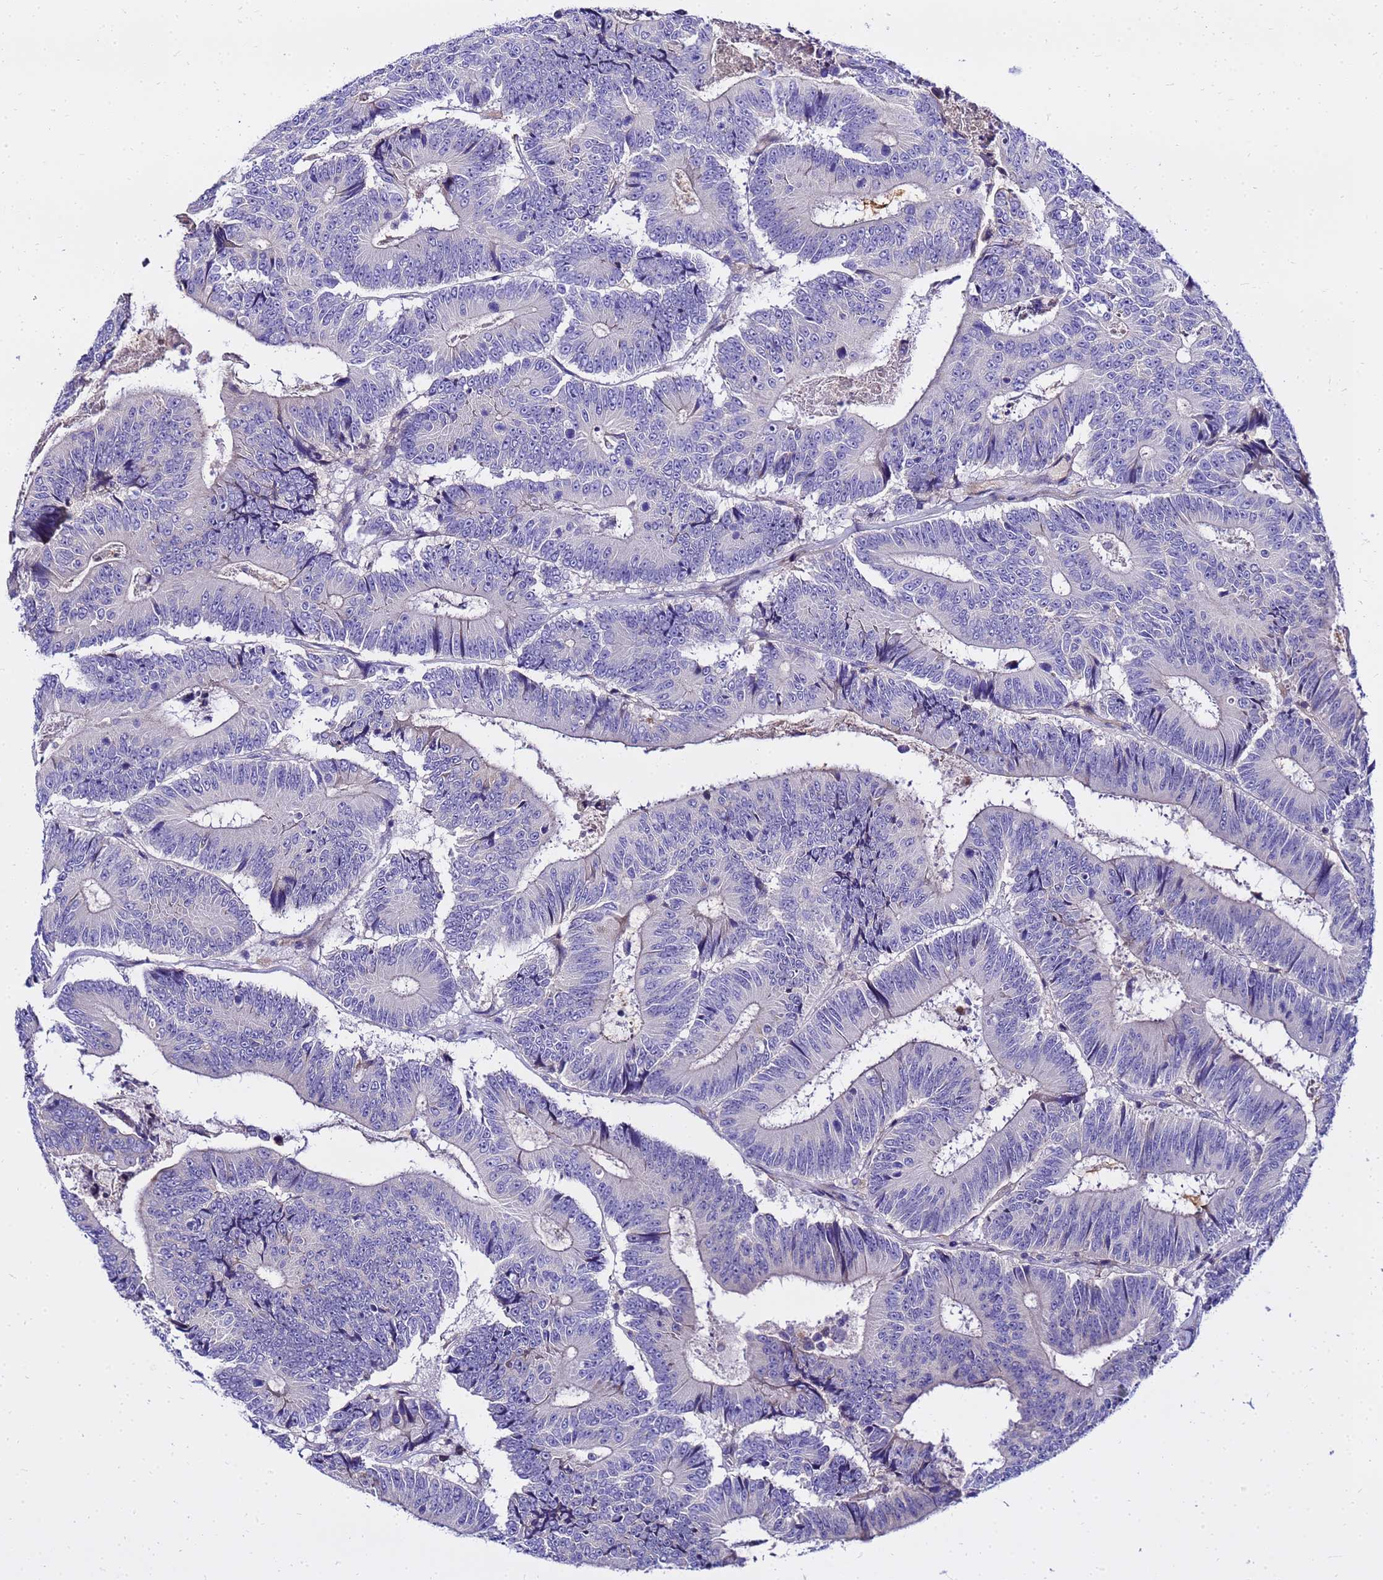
{"staining": {"intensity": "negative", "quantity": "none", "location": "none"}, "tissue": "colorectal cancer", "cell_type": "Tumor cells", "image_type": "cancer", "snomed": [{"axis": "morphology", "description": "Adenocarcinoma, NOS"}, {"axis": "topography", "description": "Colon"}], "caption": "An immunohistochemistry (IHC) image of colorectal cancer (adenocarcinoma) is shown. There is no staining in tumor cells of colorectal cancer (adenocarcinoma).", "gene": "HERC5", "patient": {"sex": "male", "age": 83}}